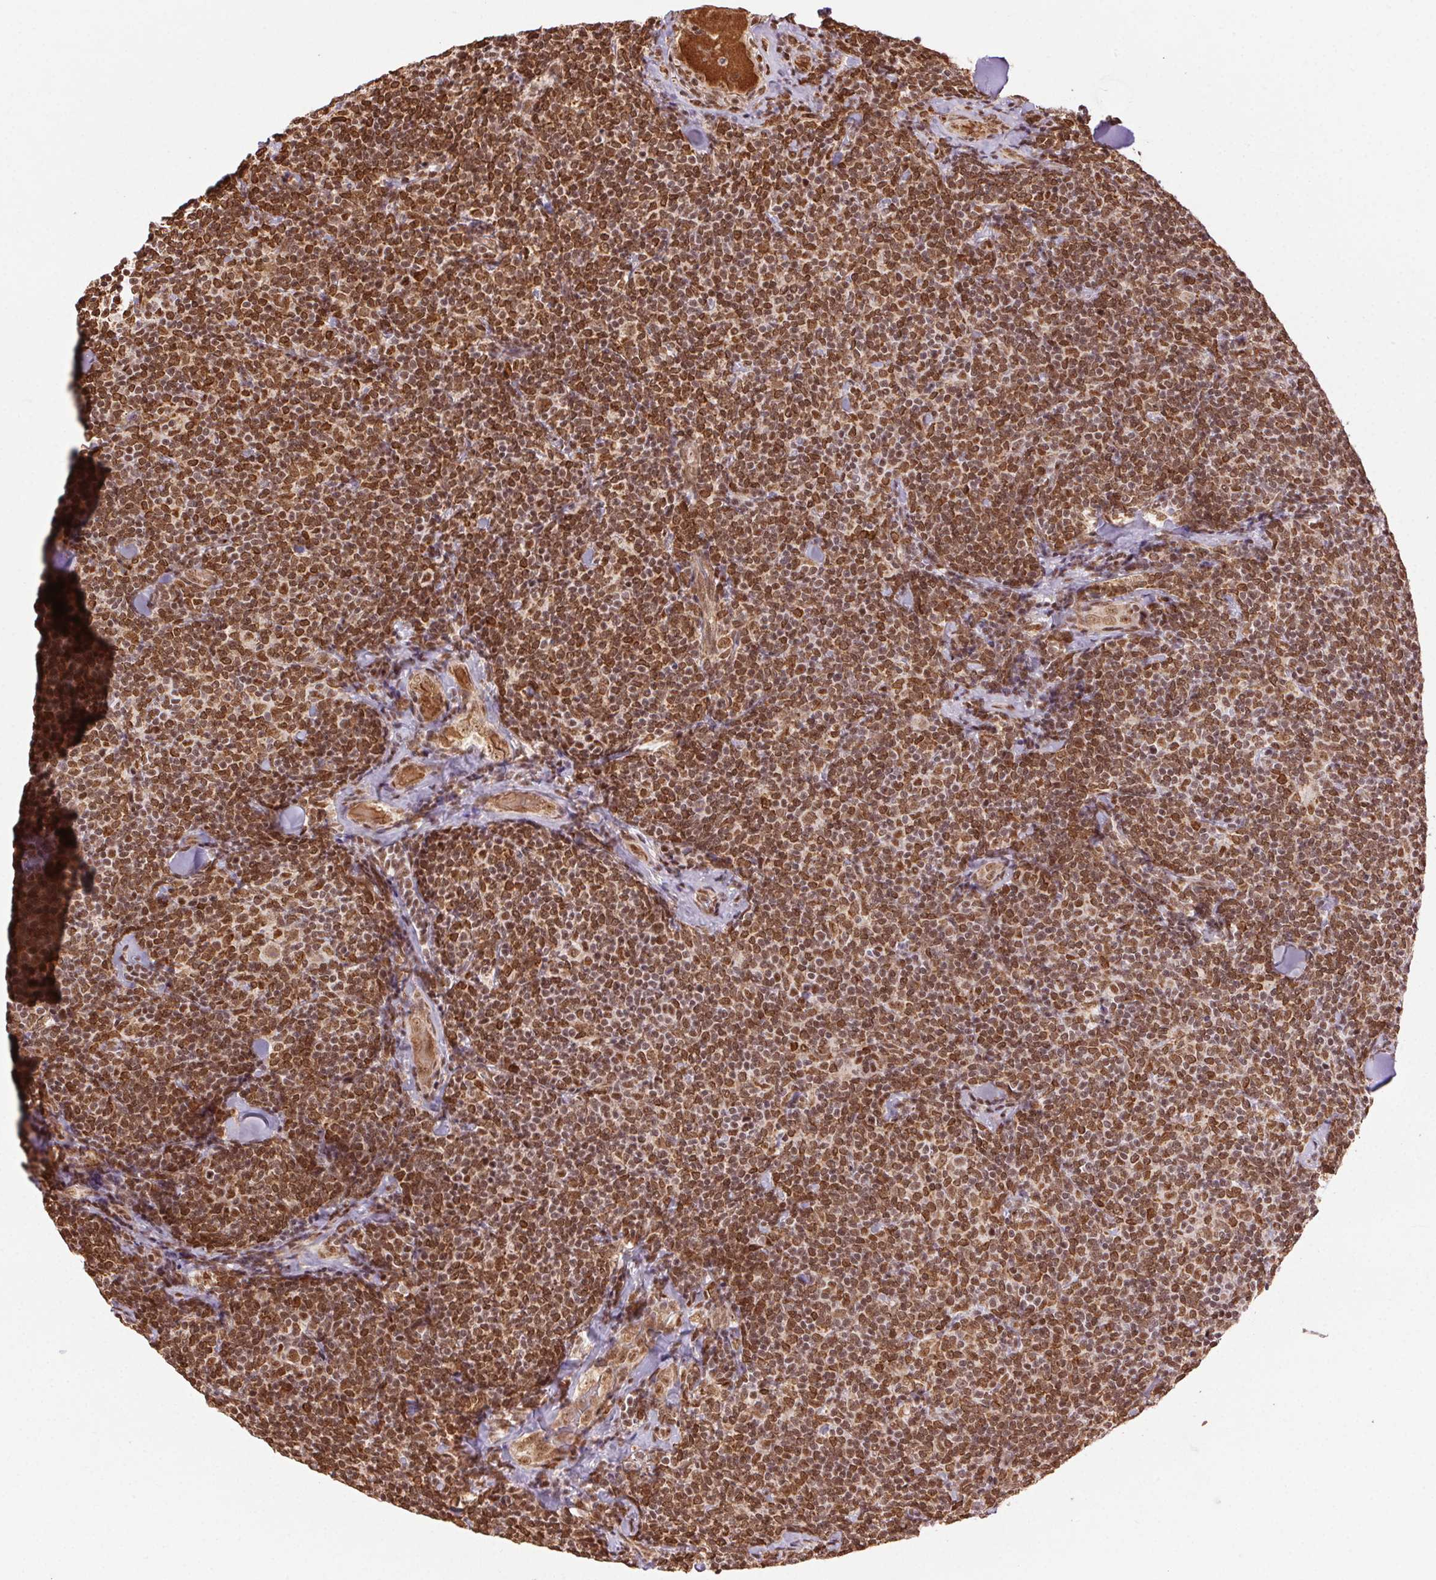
{"staining": {"intensity": "moderate", "quantity": ">75%", "location": "nuclear"}, "tissue": "lymphoma", "cell_type": "Tumor cells", "image_type": "cancer", "snomed": [{"axis": "morphology", "description": "Malignant lymphoma, non-Hodgkin's type, Low grade"}, {"axis": "topography", "description": "Lymph node"}], "caption": "DAB immunohistochemical staining of human lymphoma demonstrates moderate nuclear protein expression in approximately >75% of tumor cells. Ihc stains the protein of interest in brown and the nuclei are stained blue.", "gene": "TREML4", "patient": {"sex": "female", "age": 56}}